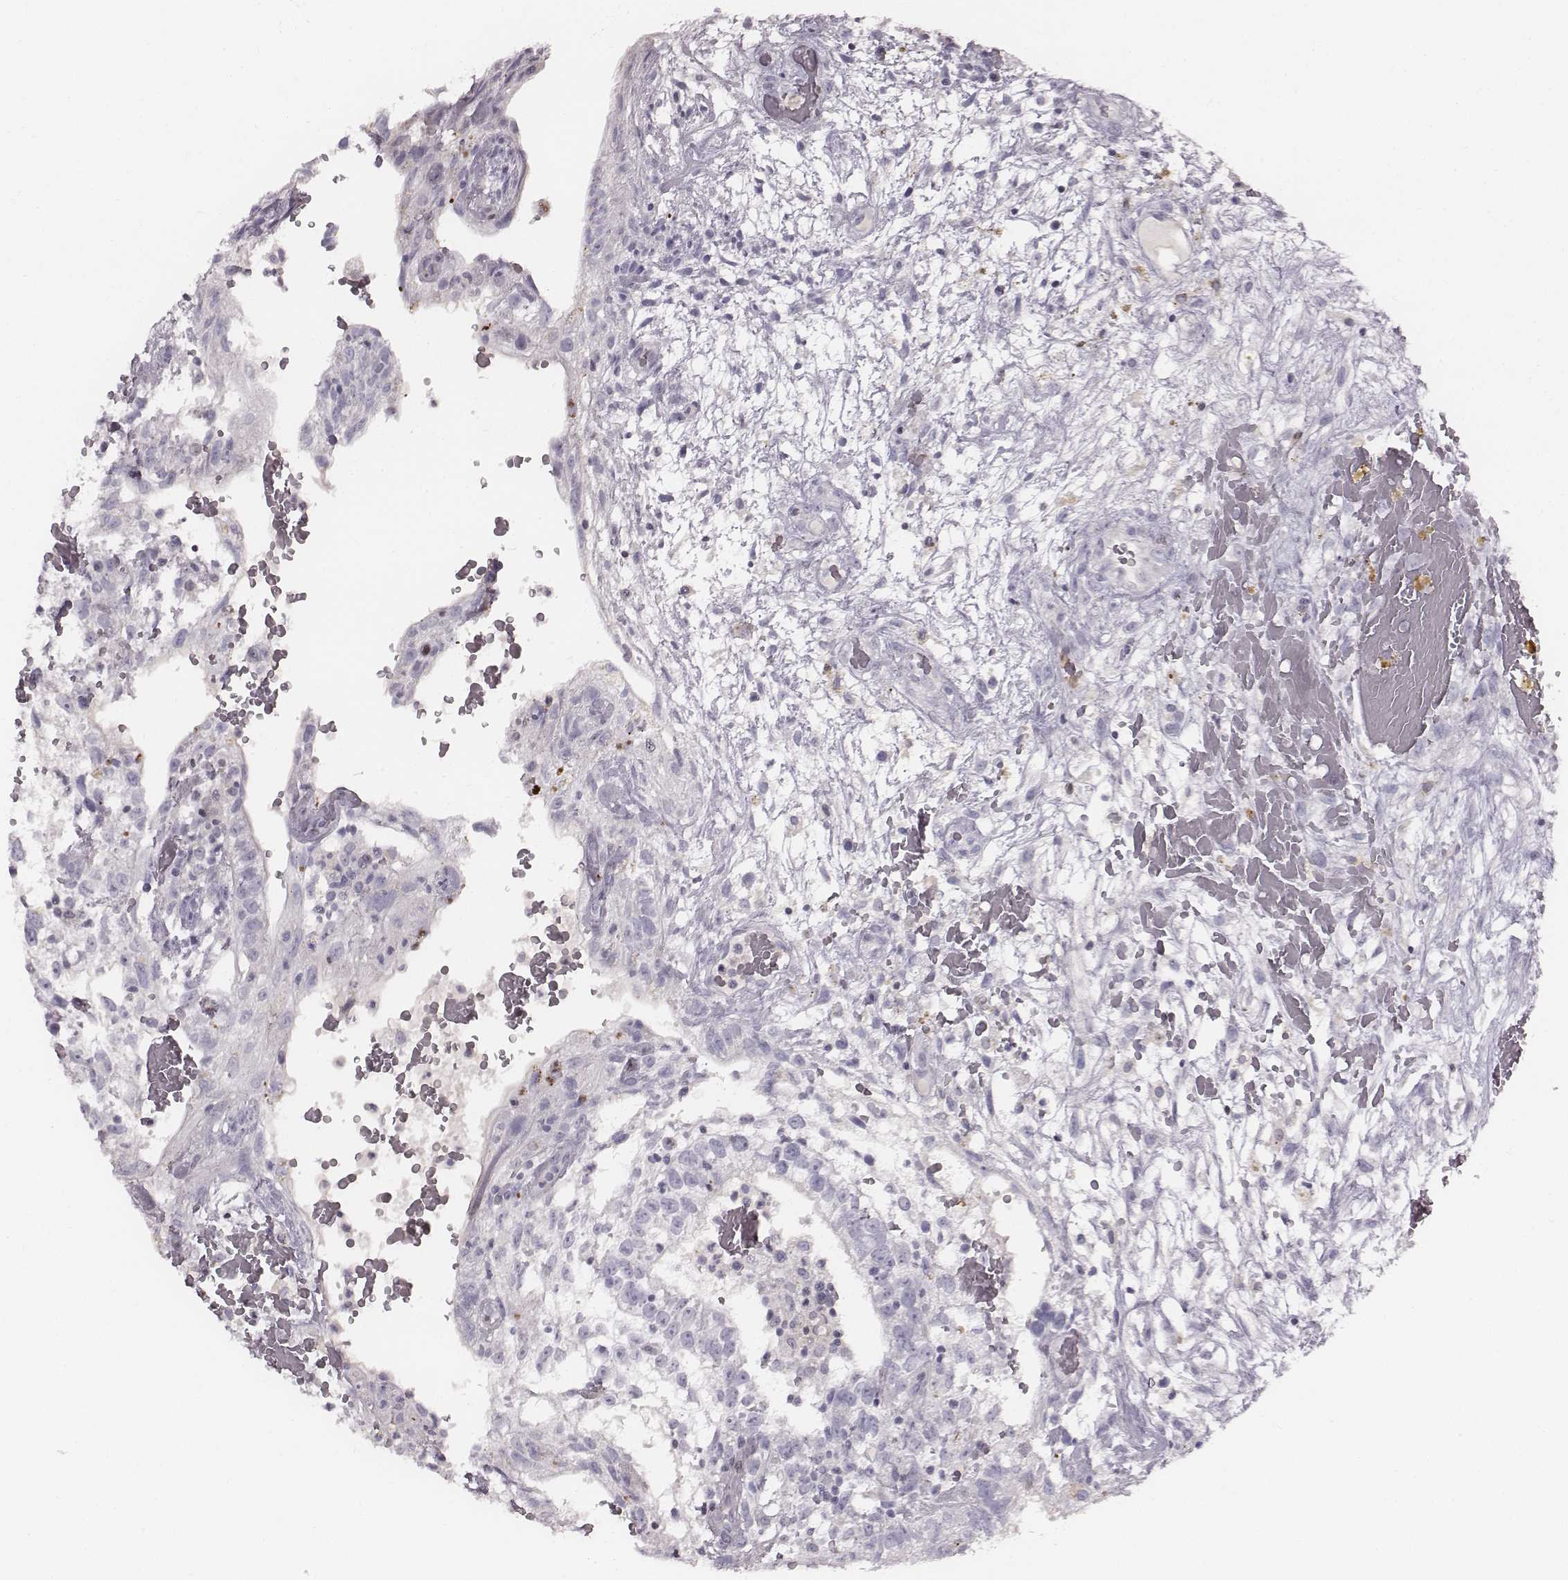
{"staining": {"intensity": "negative", "quantity": "none", "location": "none"}, "tissue": "testis cancer", "cell_type": "Tumor cells", "image_type": "cancer", "snomed": [{"axis": "morphology", "description": "Normal tissue, NOS"}, {"axis": "morphology", "description": "Carcinoma, Embryonal, NOS"}, {"axis": "topography", "description": "Testis"}], "caption": "This is an immunohistochemistry micrograph of embryonal carcinoma (testis). There is no expression in tumor cells.", "gene": "NDC1", "patient": {"sex": "male", "age": 32}}